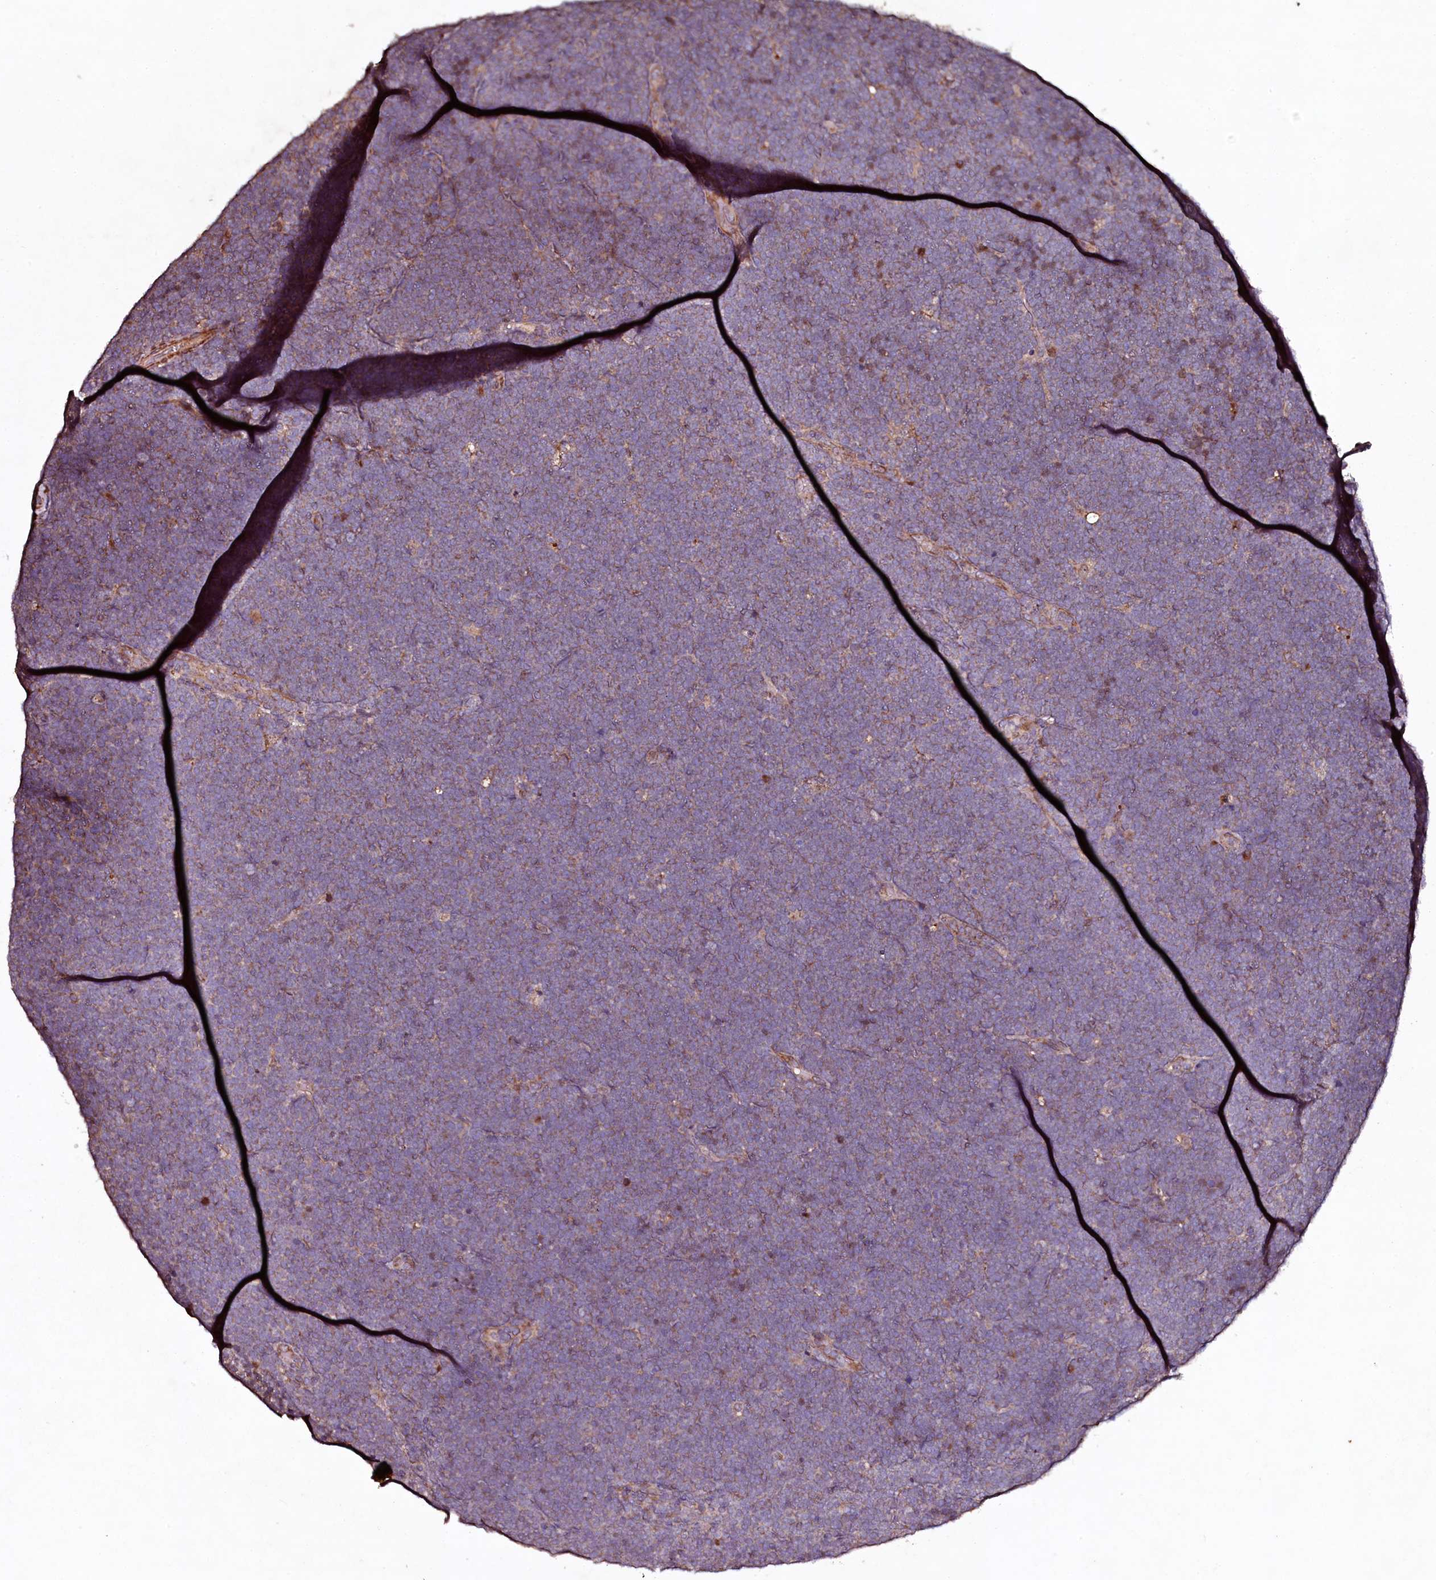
{"staining": {"intensity": "weak", "quantity": "<25%", "location": "cytoplasmic/membranous"}, "tissue": "lymphoma", "cell_type": "Tumor cells", "image_type": "cancer", "snomed": [{"axis": "morphology", "description": "Malignant lymphoma, non-Hodgkin's type, High grade"}, {"axis": "topography", "description": "Lymph node"}], "caption": "Lymphoma was stained to show a protein in brown. There is no significant positivity in tumor cells.", "gene": "SEC24C", "patient": {"sex": "male", "age": 13}}